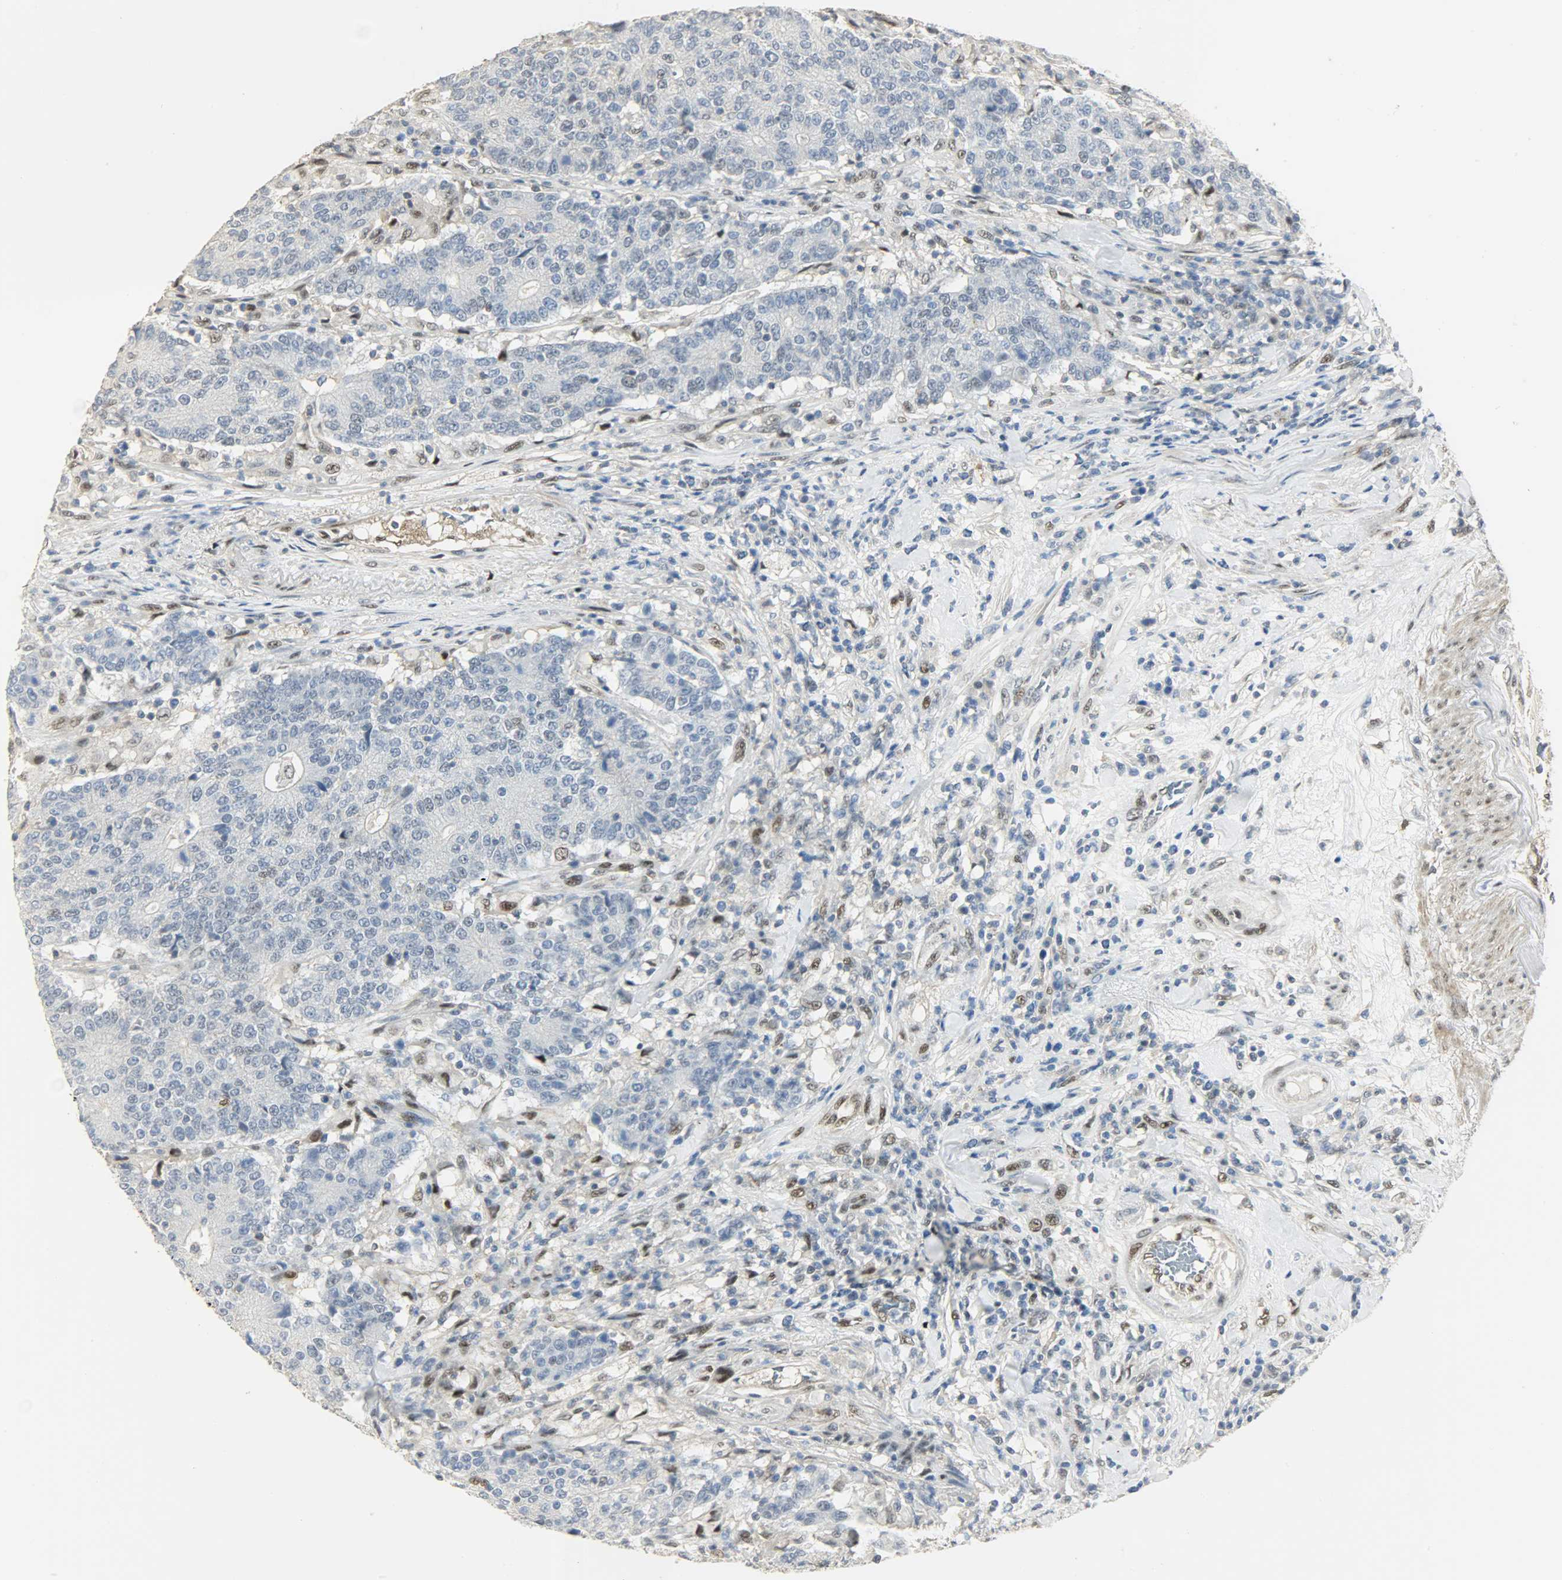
{"staining": {"intensity": "weak", "quantity": "<25%", "location": "nuclear"}, "tissue": "colorectal cancer", "cell_type": "Tumor cells", "image_type": "cancer", "snomed": [{"axis": "morphology", "description": "Normal tissue, NOS"}, {"axis": "morphology", "description": "Adenocarcinoma, NOS"}, {"axis": "topography", "description": "Colon"}], "caption": "IHC image of neoplastic tissue: adenocarcinoma (colorectal) stained with DAB (3,3'-diaminobenzidine) exhibits no significant protein positivity in tumor cells.", "gene": "NPEPL1", "patient": {"sex": "female", "age": 75}}